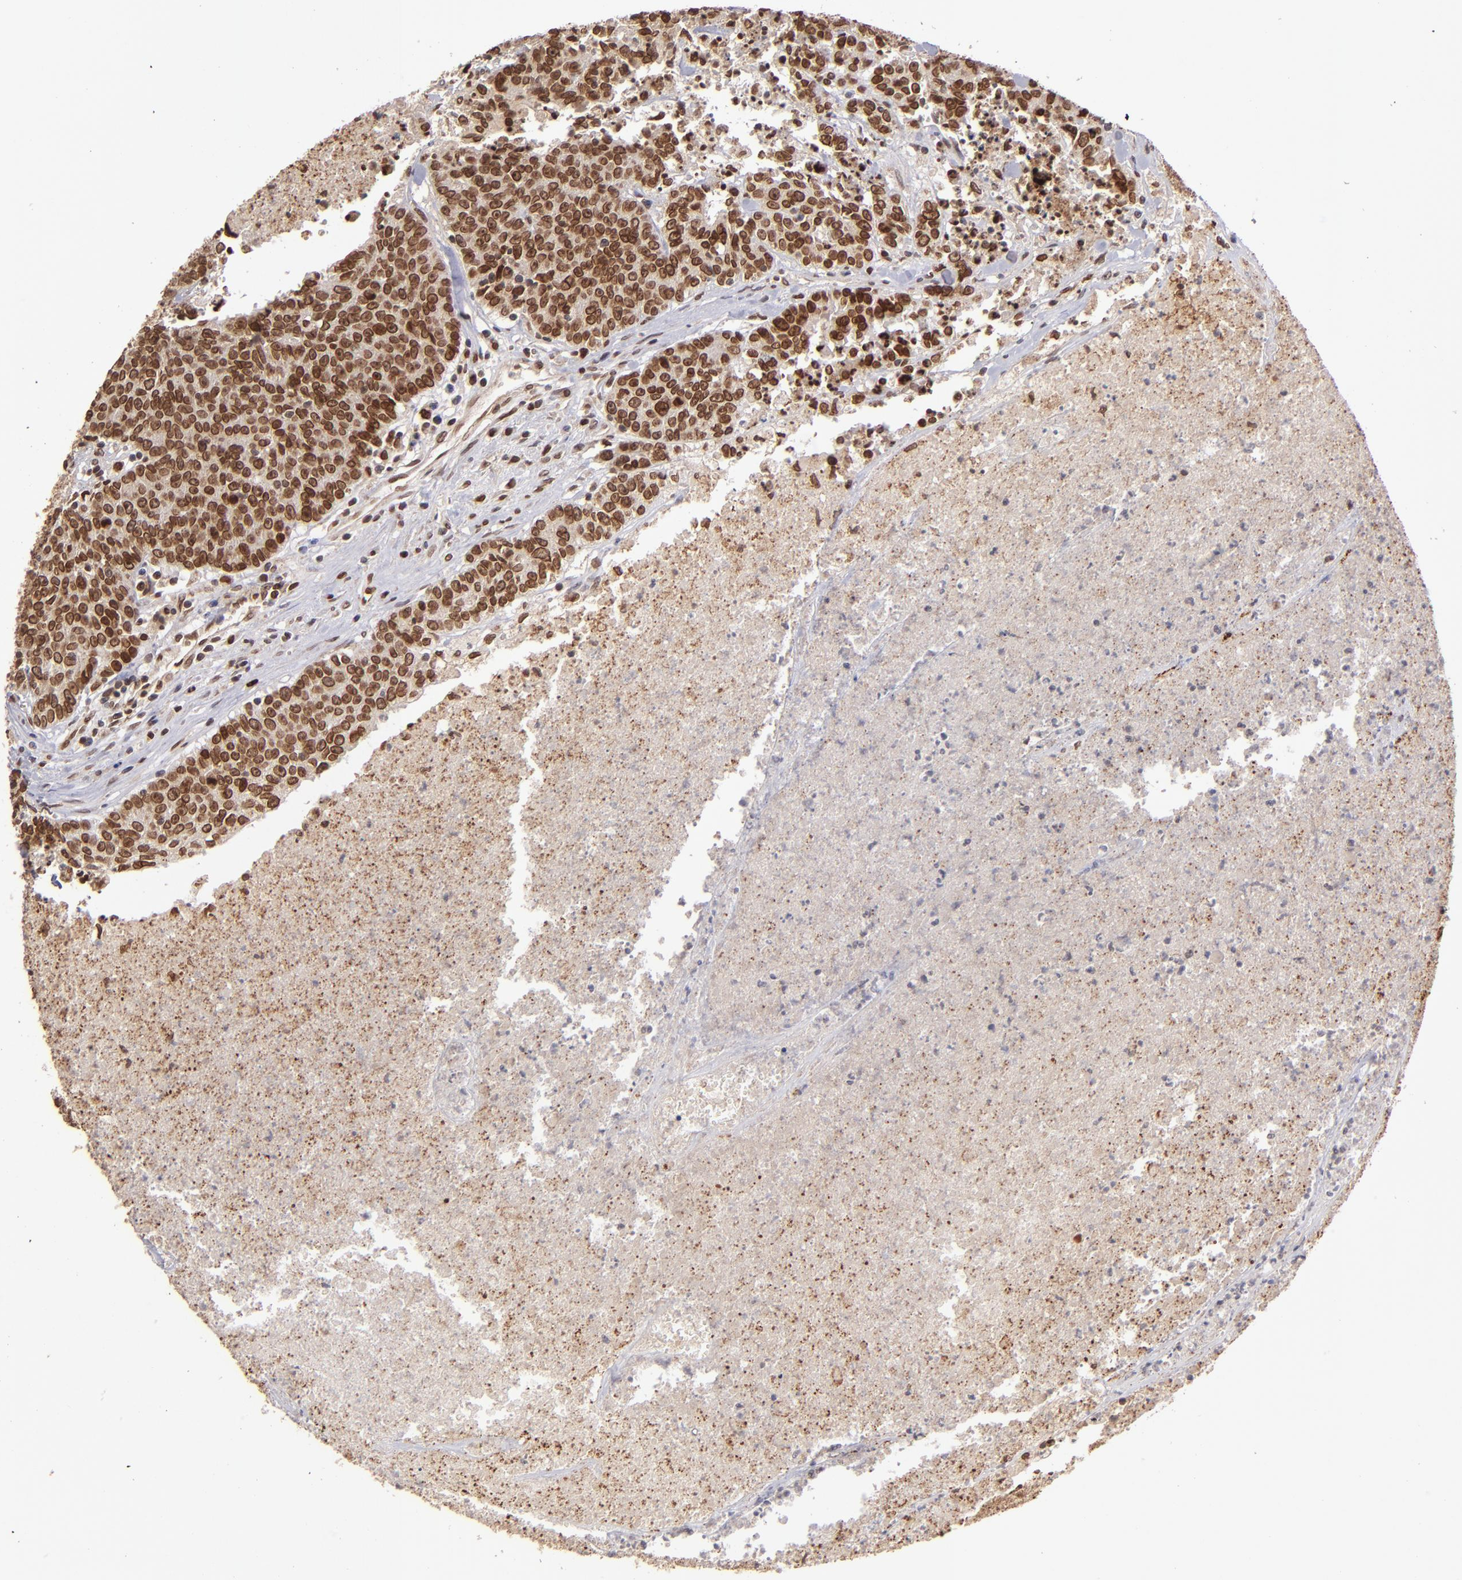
{"staining": {"intensity": "strong", "quantity": ">75%", "location": "cytoplasmic/membranous,nuclear"}, "tissue": "colorectal cancer", "cell_type": "Tumor cells", "image_type": "cancer", "snomed": [{"axis": "morphology", "description": "Adenocarcinoma, NOS"}, {"axis": "topography", "description": "Colon"}], "caption": "A high amount of strong cytoplasmic/membranous and nuclear positivity is seen in approximately >75% of tumor cells in colorectal cancer tissue. (IHC, brightfield microscopy, high magnification).", "gene": "TOP1MT", "patient": {"sex": "female", "age": 53}}